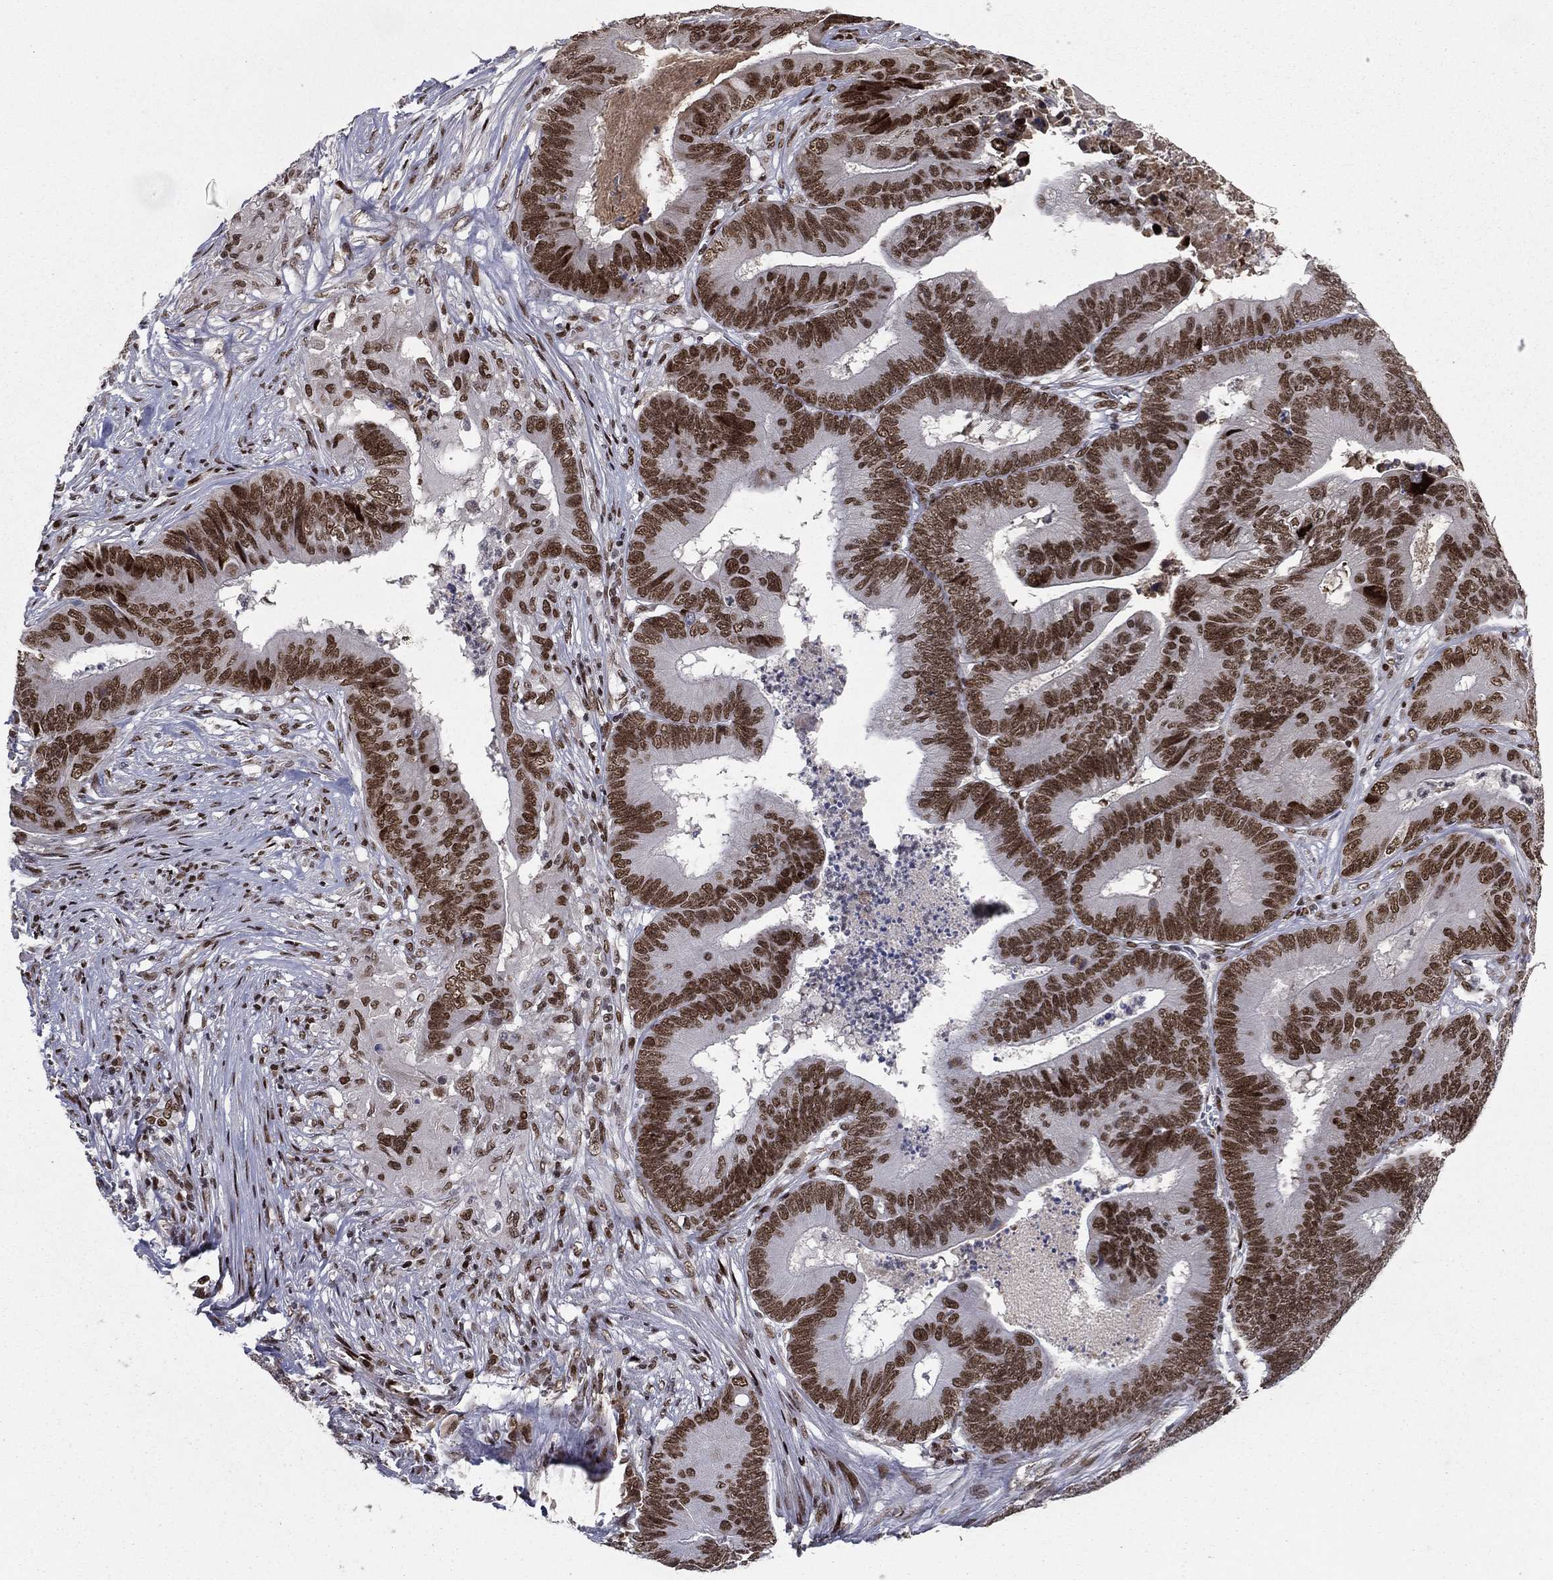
{"staining": {"intensity": "strong", "quantity": ">75%", "location": "nuclear"}, "tissue": "colorectal cancer", "cell_type": "Tumor cells", "image_type": "cancer", "snomed": [{"axis": "morphology", "description": "Adenocarcinoma, NOS"}, {"axis": "topography", "description": "Colon"}], "caption": "Adenocarcinoma (colorectal) stained for a protein demonstrates strong nuclear positivity in tumor cells.", "gene": "RTF1", "patient": {"sex": "male", "age": 84}}